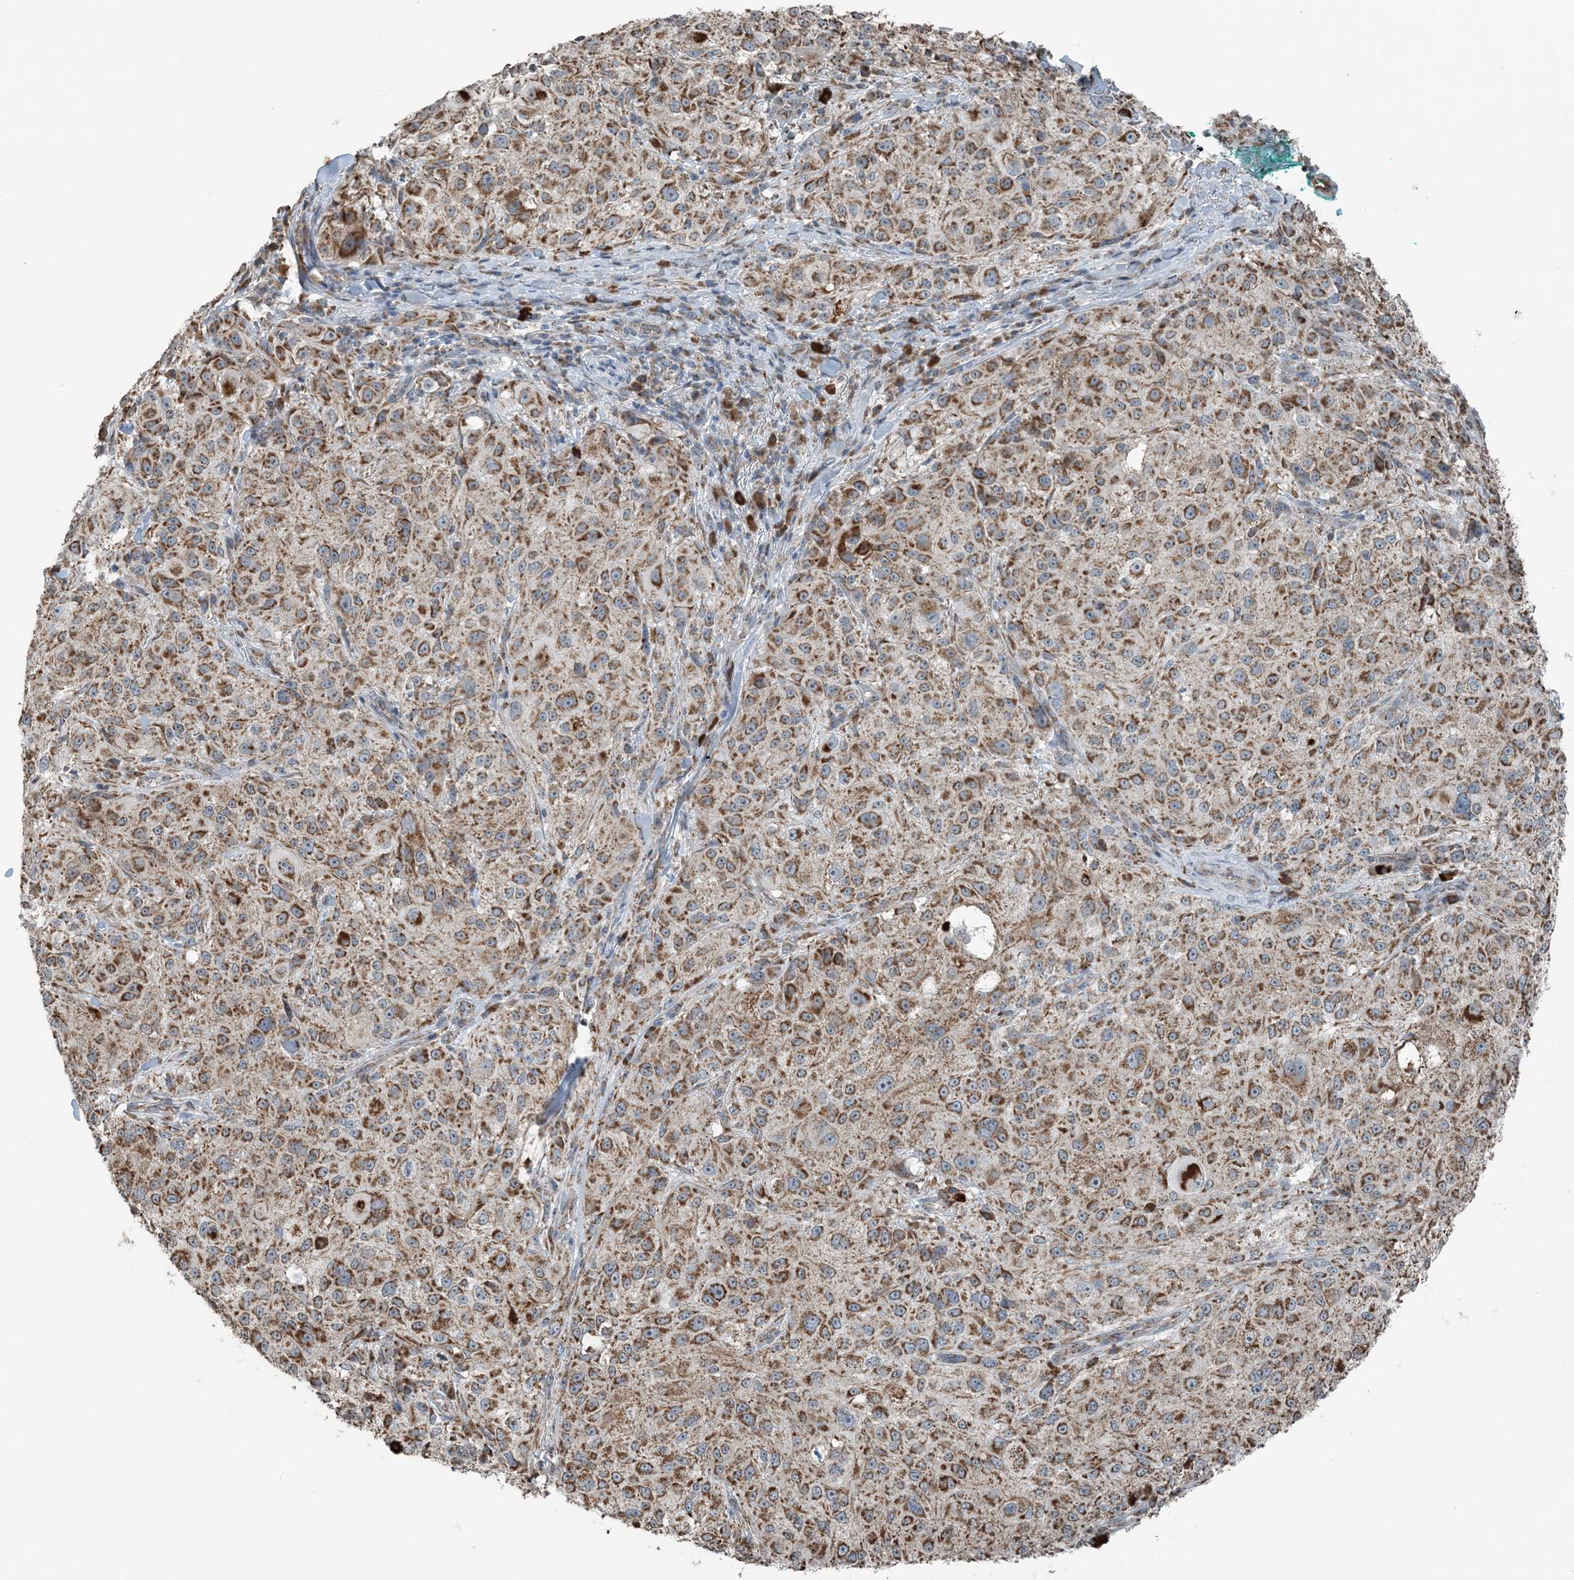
{"staining": {"intensity": "moderate", "quantity": ">75%", "location": "cytoplasmic/membranous"}, "tissue": "melanoma", "cell_type": "Tumor cells", "image_type": "cancer", "snomed": [{"axis": "morphology", "description": "Necrosis, NOS"}, {"axis": "morphology", "description": "Malignant melanoma, NOS"}, {"axis": "topography", "description": "Skin"}], "caption": "Melanoma stained with a brown dye shows moderate cytoplasmic/membranous positive positivity in about >75% of tumor cells.", "gene": "PILRB", "patient": {"sex": "female", "age": 87}}